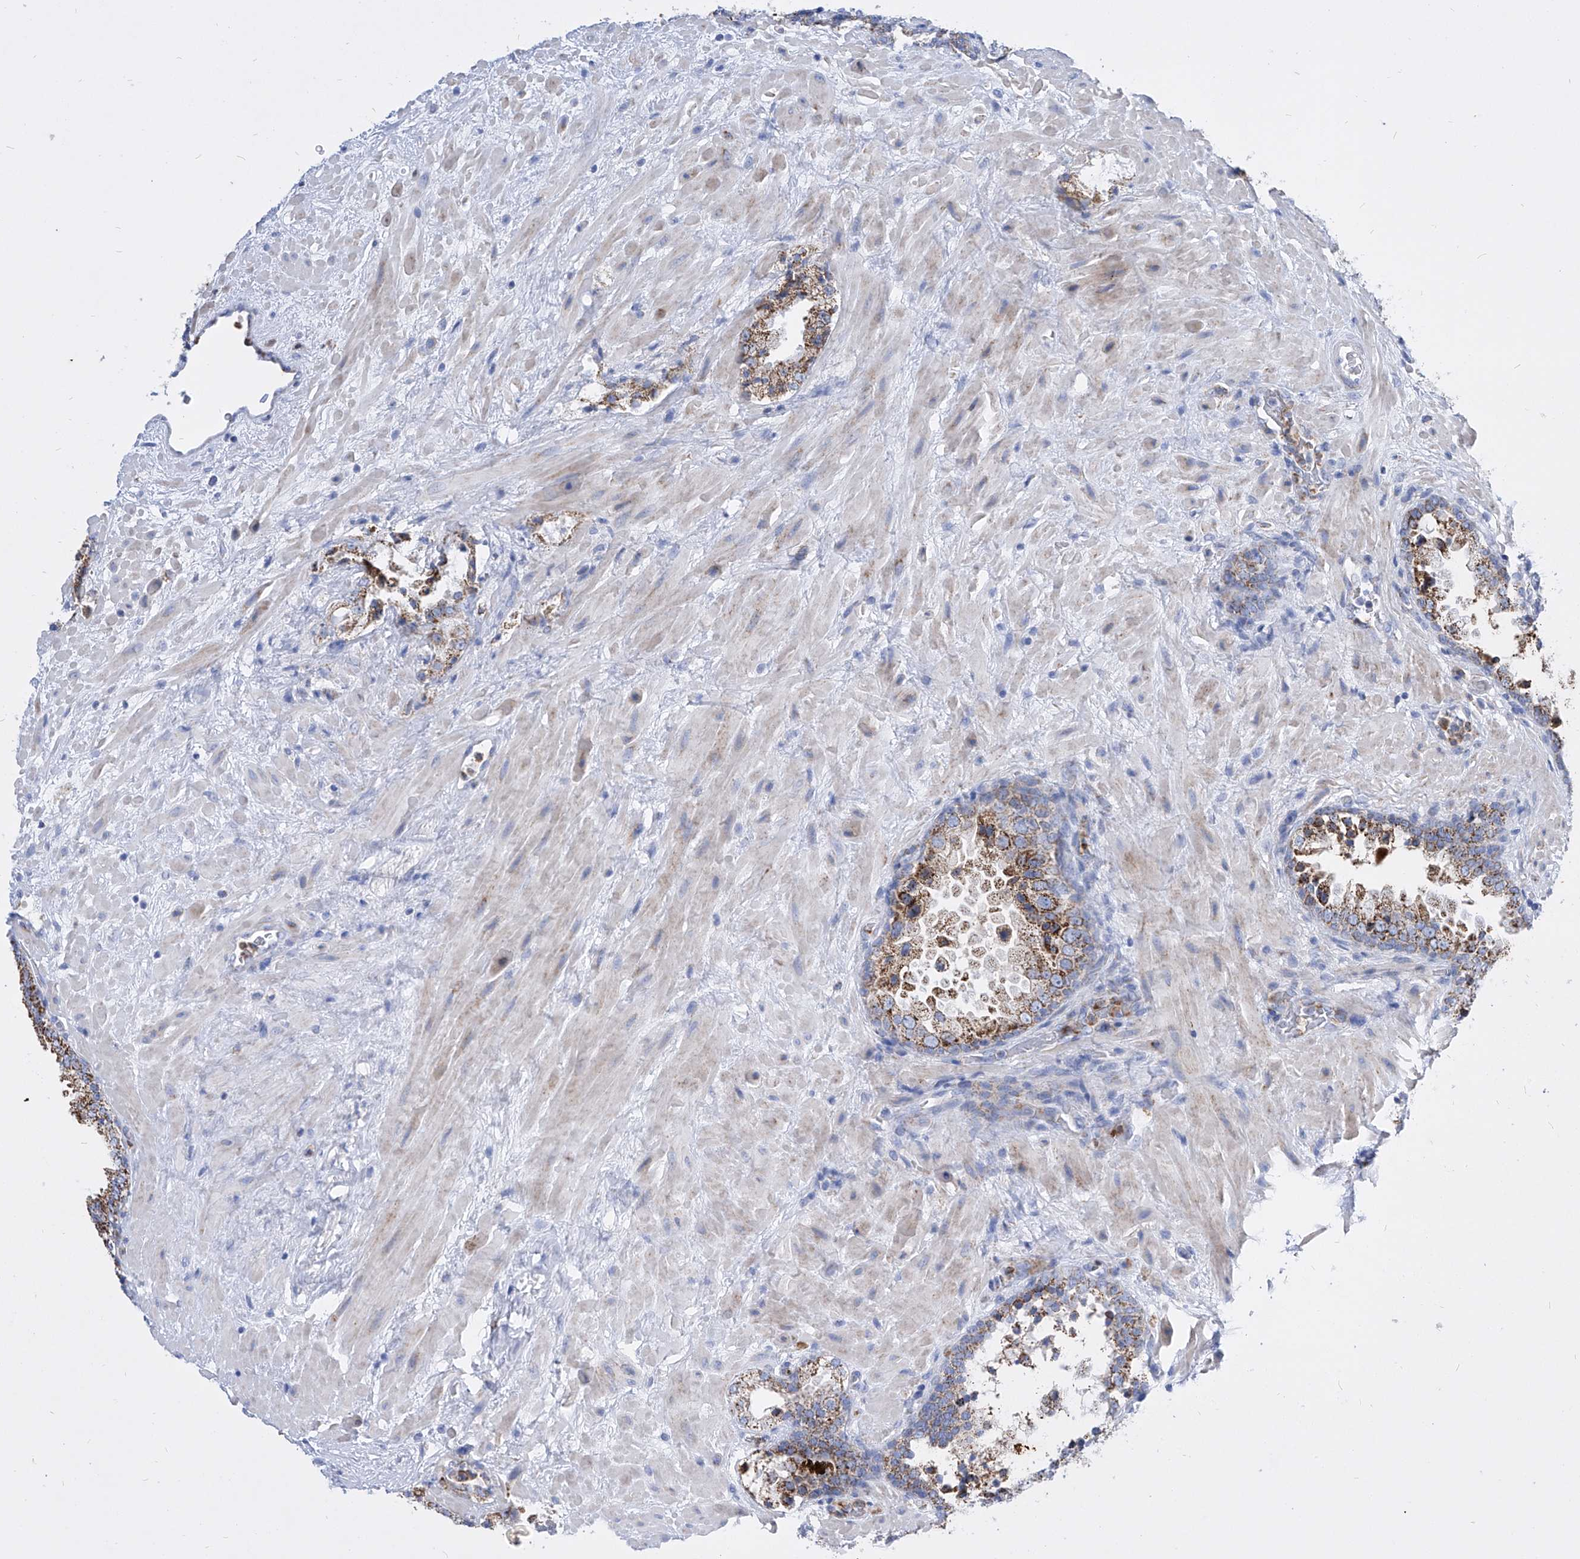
{"staining": {"intensity": "moderate", "quantity": "25%-75%", "location": "cytoplasmic/membranous"}, "tissue": "prostate cancer", "cell_type": "Tumor cells", "image_type": "cancer", "snomed": [{"axis": "morphology", "description": "Adenocarcinoma, High grade"}, {"axis": "topography", "description": "Prostate"}], "caption": "The photomicrograph shows immunohistochemical staining of prostate cancer. There is moderate cytoplasmic/membranous positivity is seen in approximately 25%-75% of tumor cells. (DAB = brown stain, brightfield microscopy at high magnification).", "gene": "COQ3", "patient": {"sex": "male", "age": 64}}